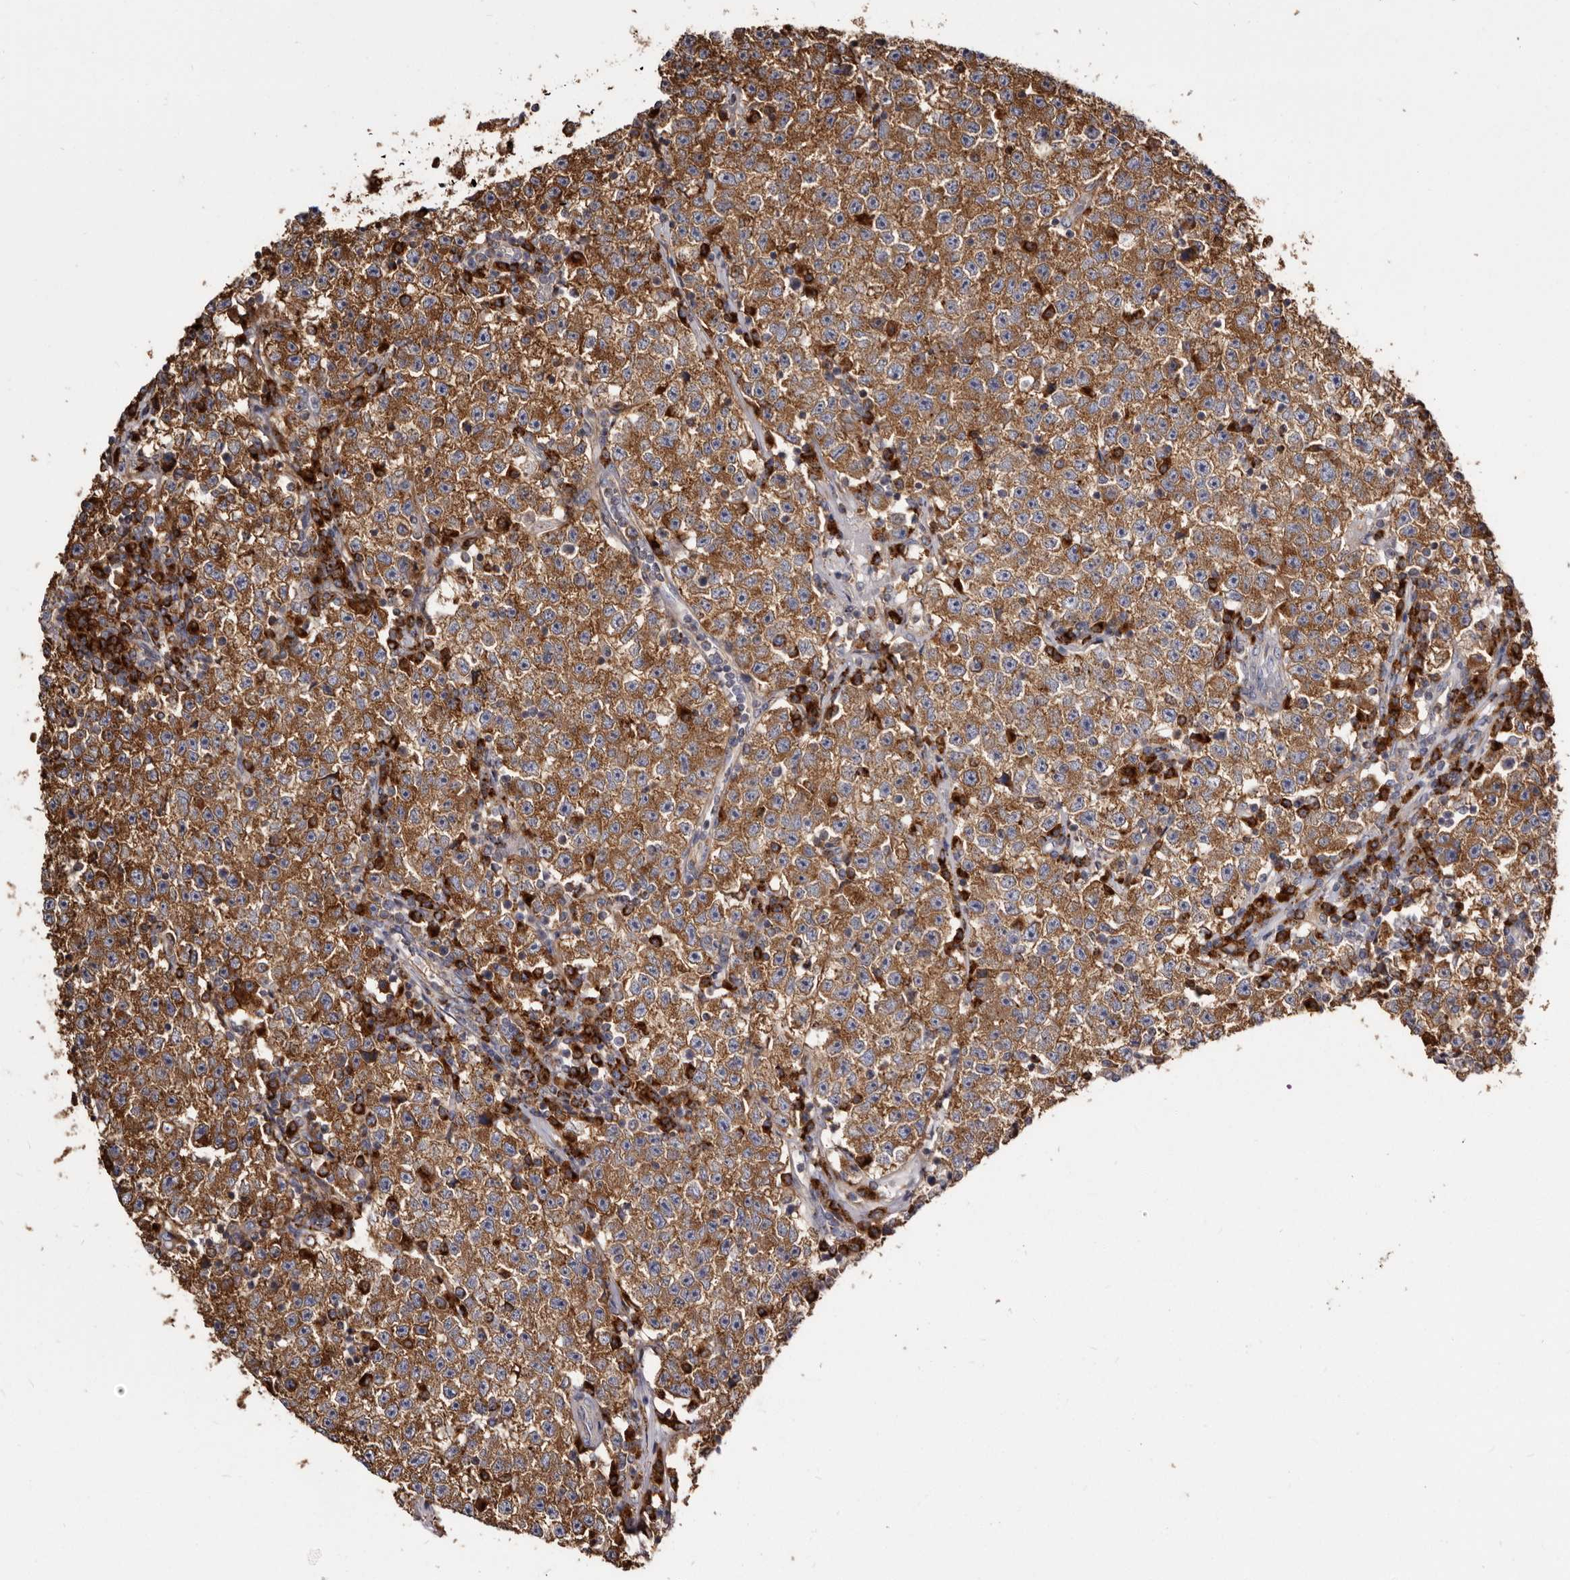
{"staining": {"intensity": "moderate", "quantity": ">75%", "location": "cytoplasmic/membranous"}, "tissue": "testis cancer", "cell_type": "Tumor cells", "image_type": "cancer", "snomed": [{"axis": "morphology", "description": "Seminoma, NOS"}, {"axis": "topography", "description": "Testis"}], "caption": "Protein analysis of testis cancer (seminoma) tissue shows moderate cytoplasmic/membranous staining in approximately >75% of tumor cells.", "gene": "TPD52", "patient": {"sex": "male", "age": 22}}